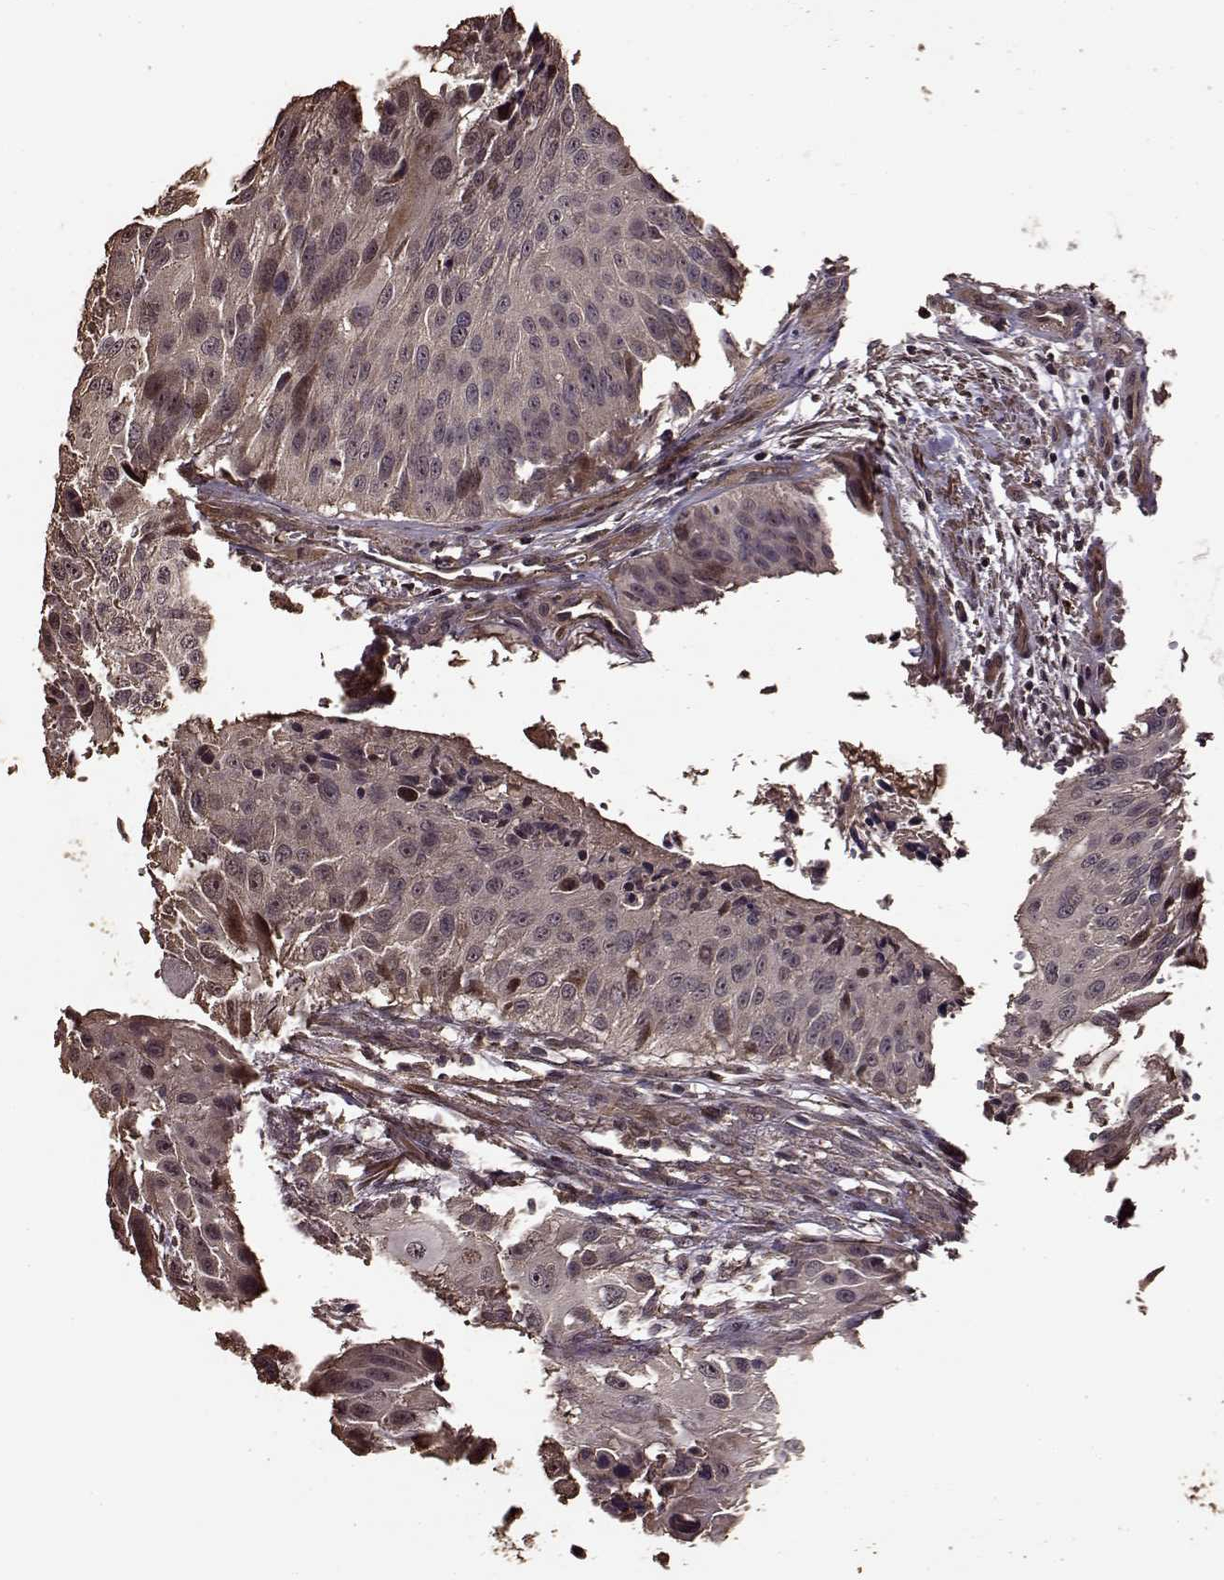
{"staining": {"intensity": "weak", "quantity": "<25%", "location": "cytoplasmic/membranous,nuclear"}, "tissue": "urothelial cancer", "cell_type": "Tumor cells", "image_type": "cancer", "snomed": [{"axis": "morphology", "description": "Urothelial carcinoma, NOS"}, {"axis": "topography", "description": "Urinary bladder"}], "caption": "The IHC micrograph has no significant staining in tumor cells of transitional cell carcinoma tissue.", "gene": "FBXW11", "patient": {"sex": "male", "age": 55}}